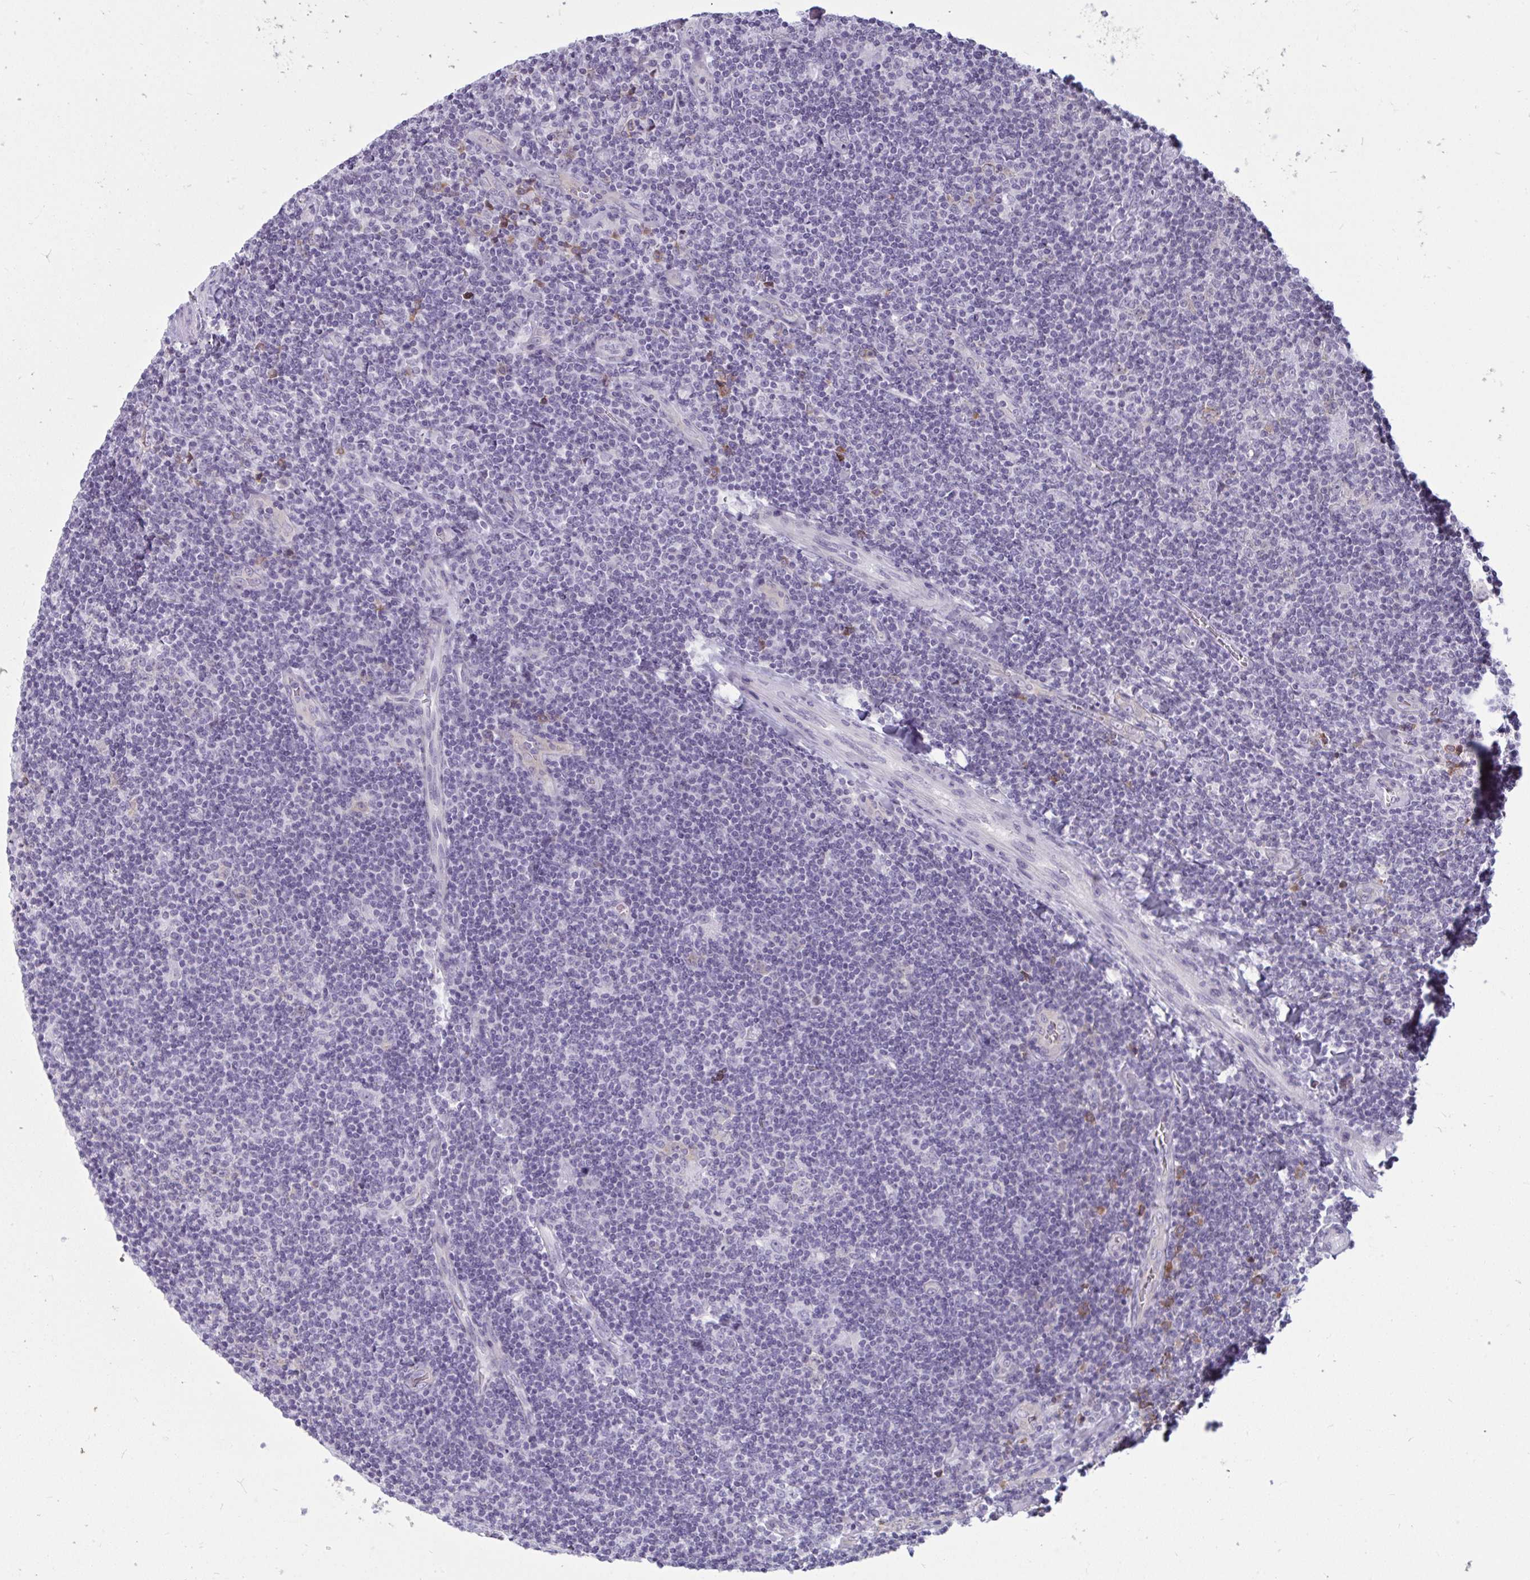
{"staining": {"intensity": "negative", "quantity": "none", "location": "none"}, "tissue": "lymphoma", "cell_type": "Tumor cells", "image_type": "cancer", "snomed": [{"axis": "morphology", "description": "Hodgkin's disease, NOS"}, {"axis": "topography", "description": "Lymph node"}], "caption": "Immunohistochemical staining of lymphoma exhibits no significant positivity in tumor cells.", "gene": "TBC1D4", "patient": {"sex": "male", "age": 40}}